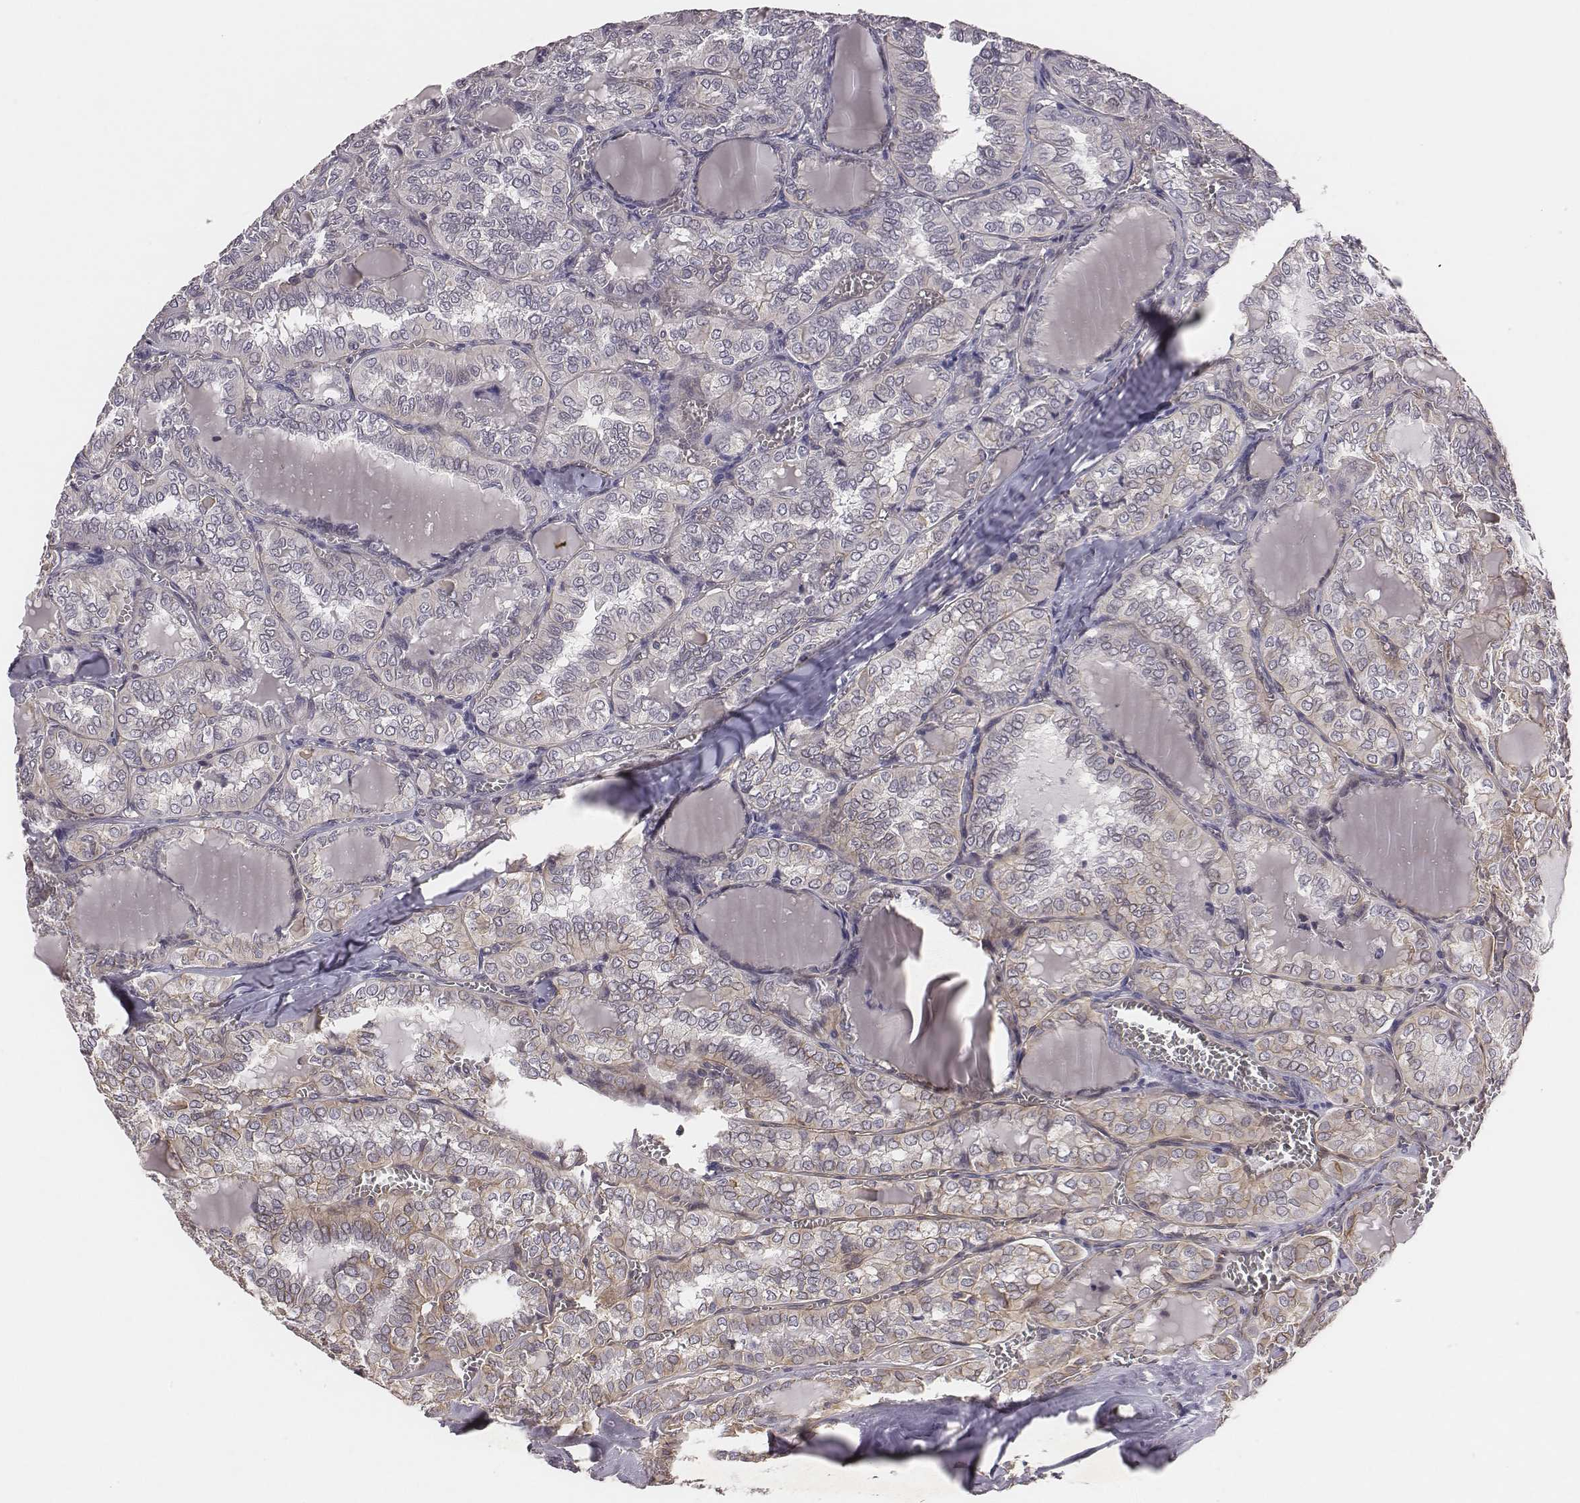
{"staining": {"intensity": "weak", "quantity": "25%-75%", "location": "cytoplasmic/membranous"}, "tissue": "thyroid cancer", "cell_type": "Tumor cells", "image_type": "cancer", "snomed": [{"axis": "morphology", "description": "Papillary adenocarcinoma, NOS"}, {"axis": "topography", "description": "Thyroid gland"}], "caption": "Immunohistochemistry (IHC) histopathology image of human papillary adenocarcinoma (thyroid) stained for a protein (brown), which shows low levels of weak cytoplasmic/membranous expression in about 25%-75% of tumor cells.", "gene": "SCARF1", "patient": {"sex": "female", "age": 41}}